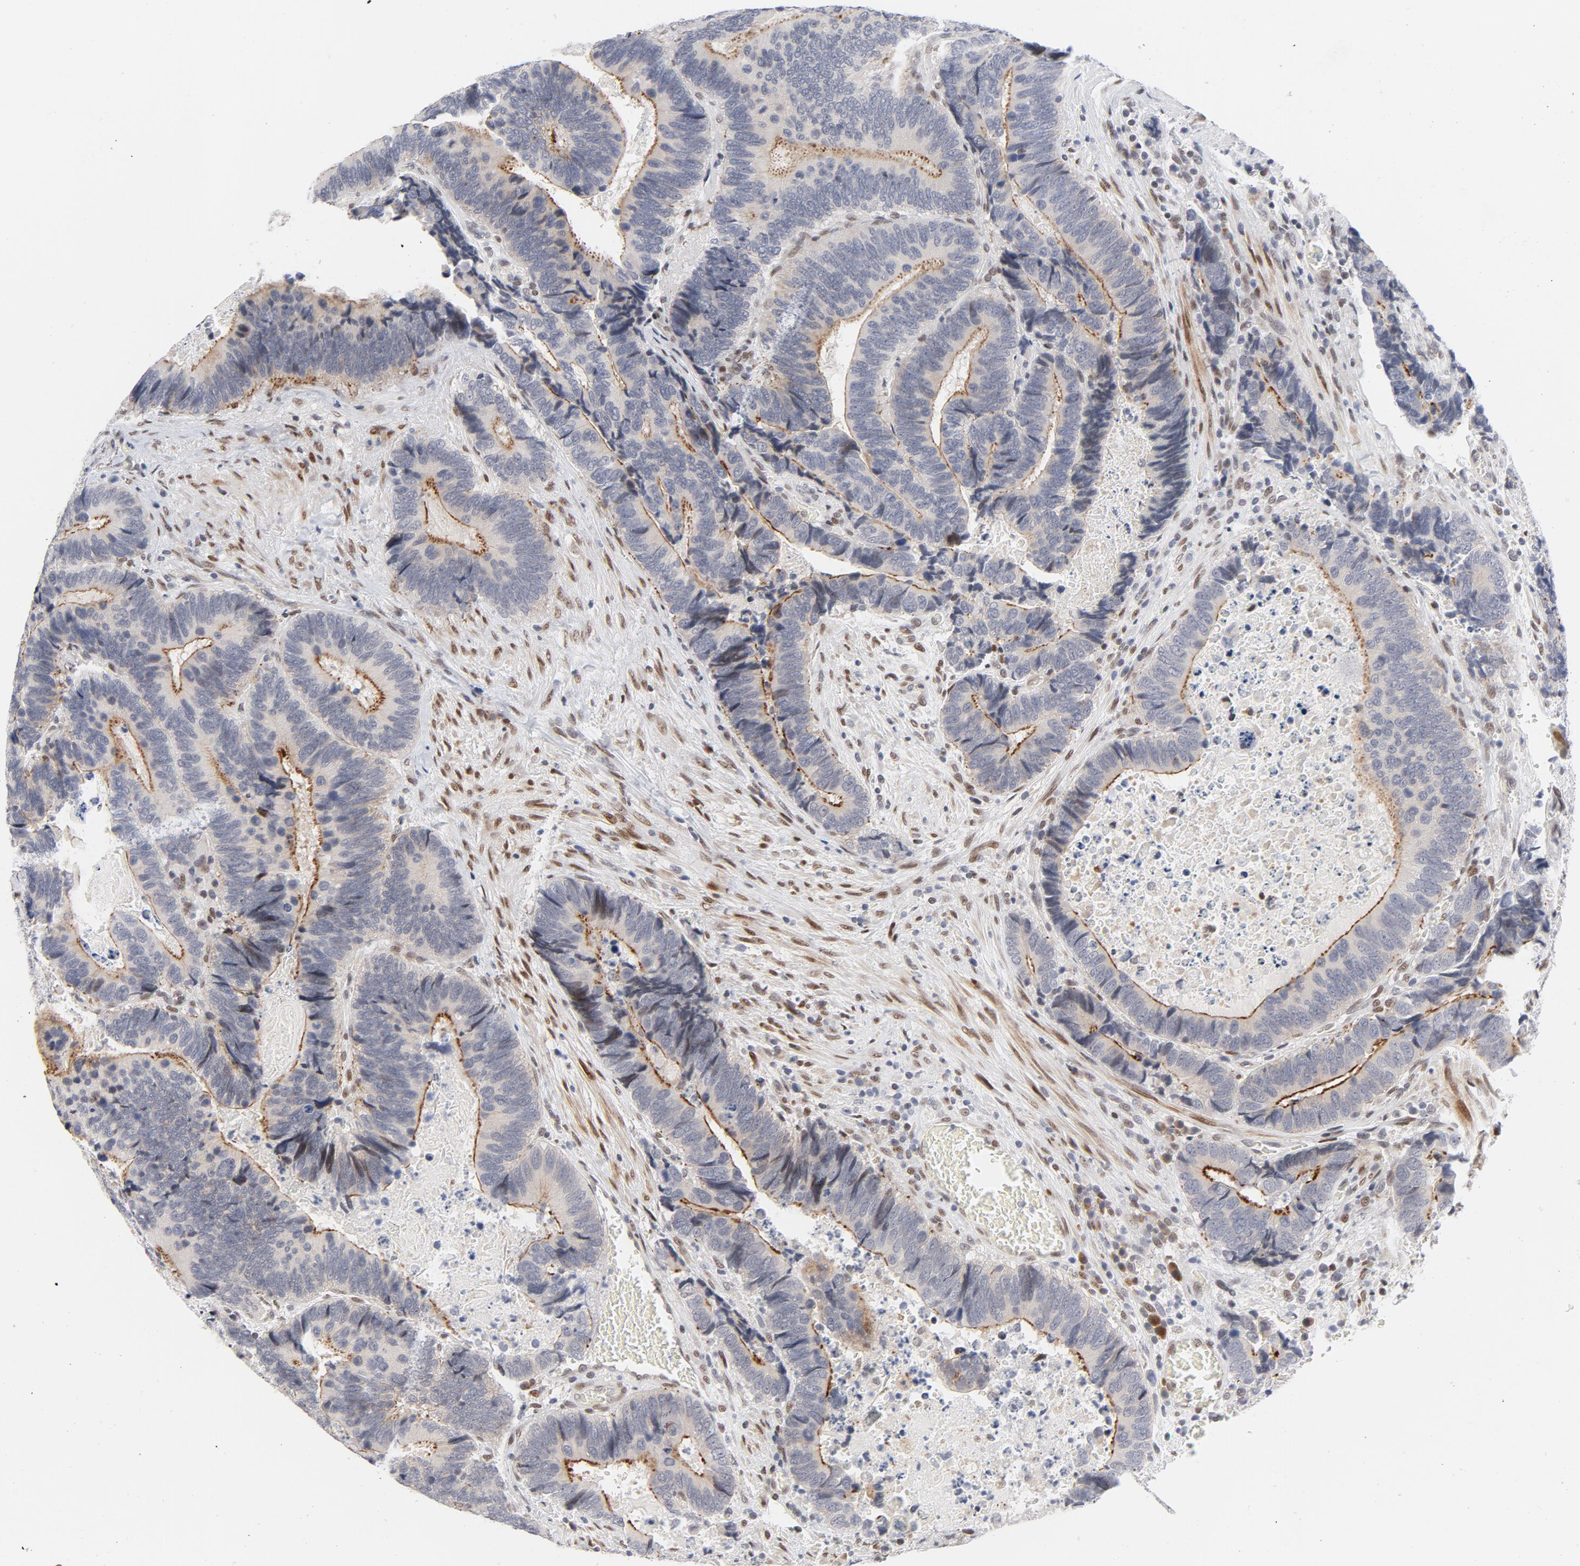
{"staining": {"intensity": "weak", "quantity": "<25%", "location": "cytoplasmic/membranous"}, "tissue": "colorectal cancer", "cell_type": "Tumor cells", "image_type": "cancer", "snomed": [{"axis": "morphology", "description": "Adenocarcinoma, NOS"}, {"axis": "topography", "description": "Colon"}], "caption": "DAB immunohistochemical staining of human adenocarcinoma (colorectal) displays no significant positivity in tumor cells.", "gene": "NFIC", "patient": {"sex": "male", "age": 72}}